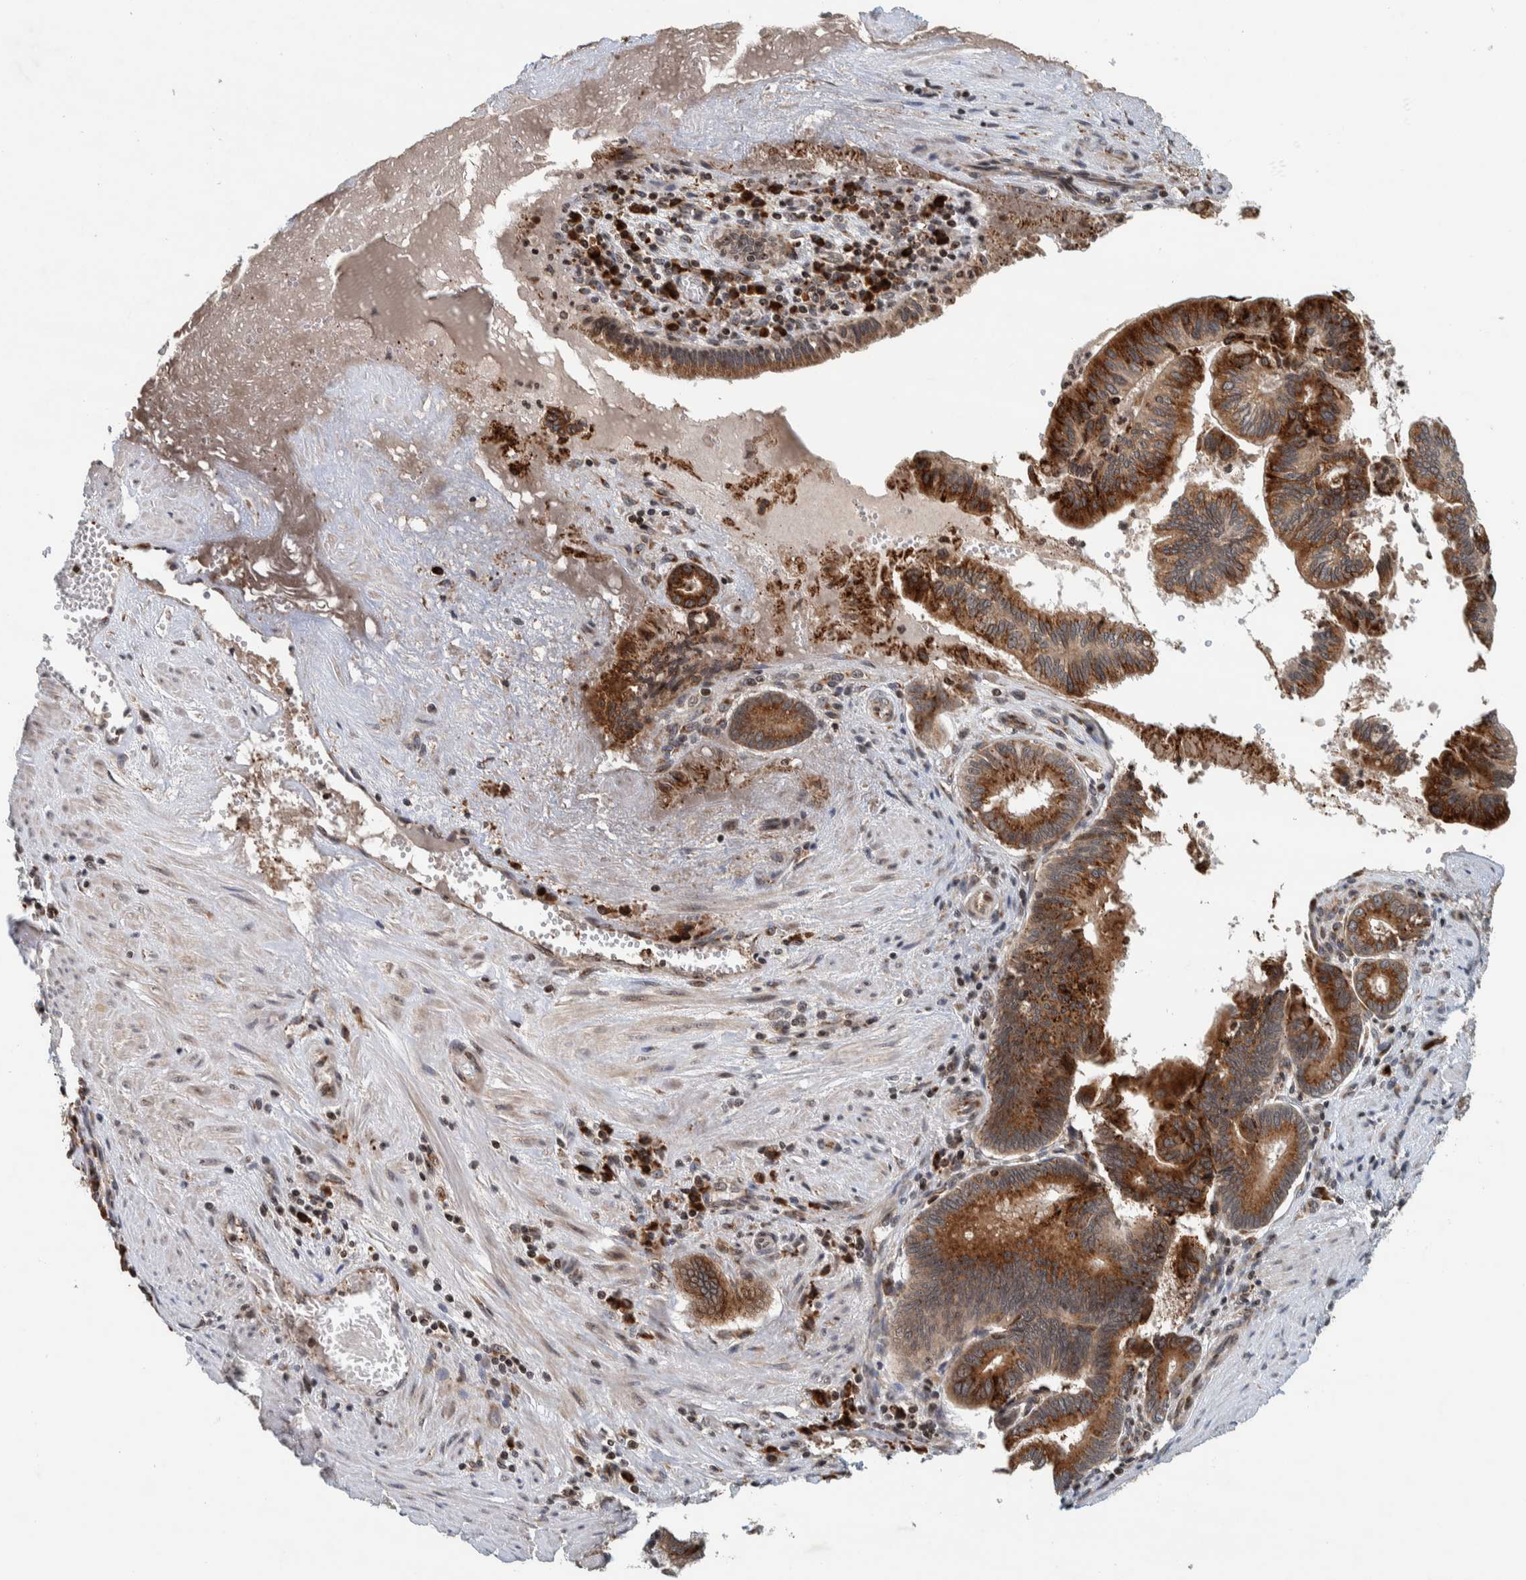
{"staining": {"intensity": "strong", "quantity": "25%-75%", "location": "cytoplasmic/membranous"}, "tissue": "pancreatic cancer", "cell_type": "Tumor cells", "image_type": "cancer", "snomed": [{"axis": "morphology", "description": "Adenocarcinoma, NOS"}, {"axis": "topography", "description": "Pancreas"}], "caption": "Tumor cells demonstrate high levels of strong cytoplasmic/membranous staining in about 25%-75% of cells in pancreatic cancer.", "gene": "CCDC182", "patient": {"sex": "male", "age": 82}}